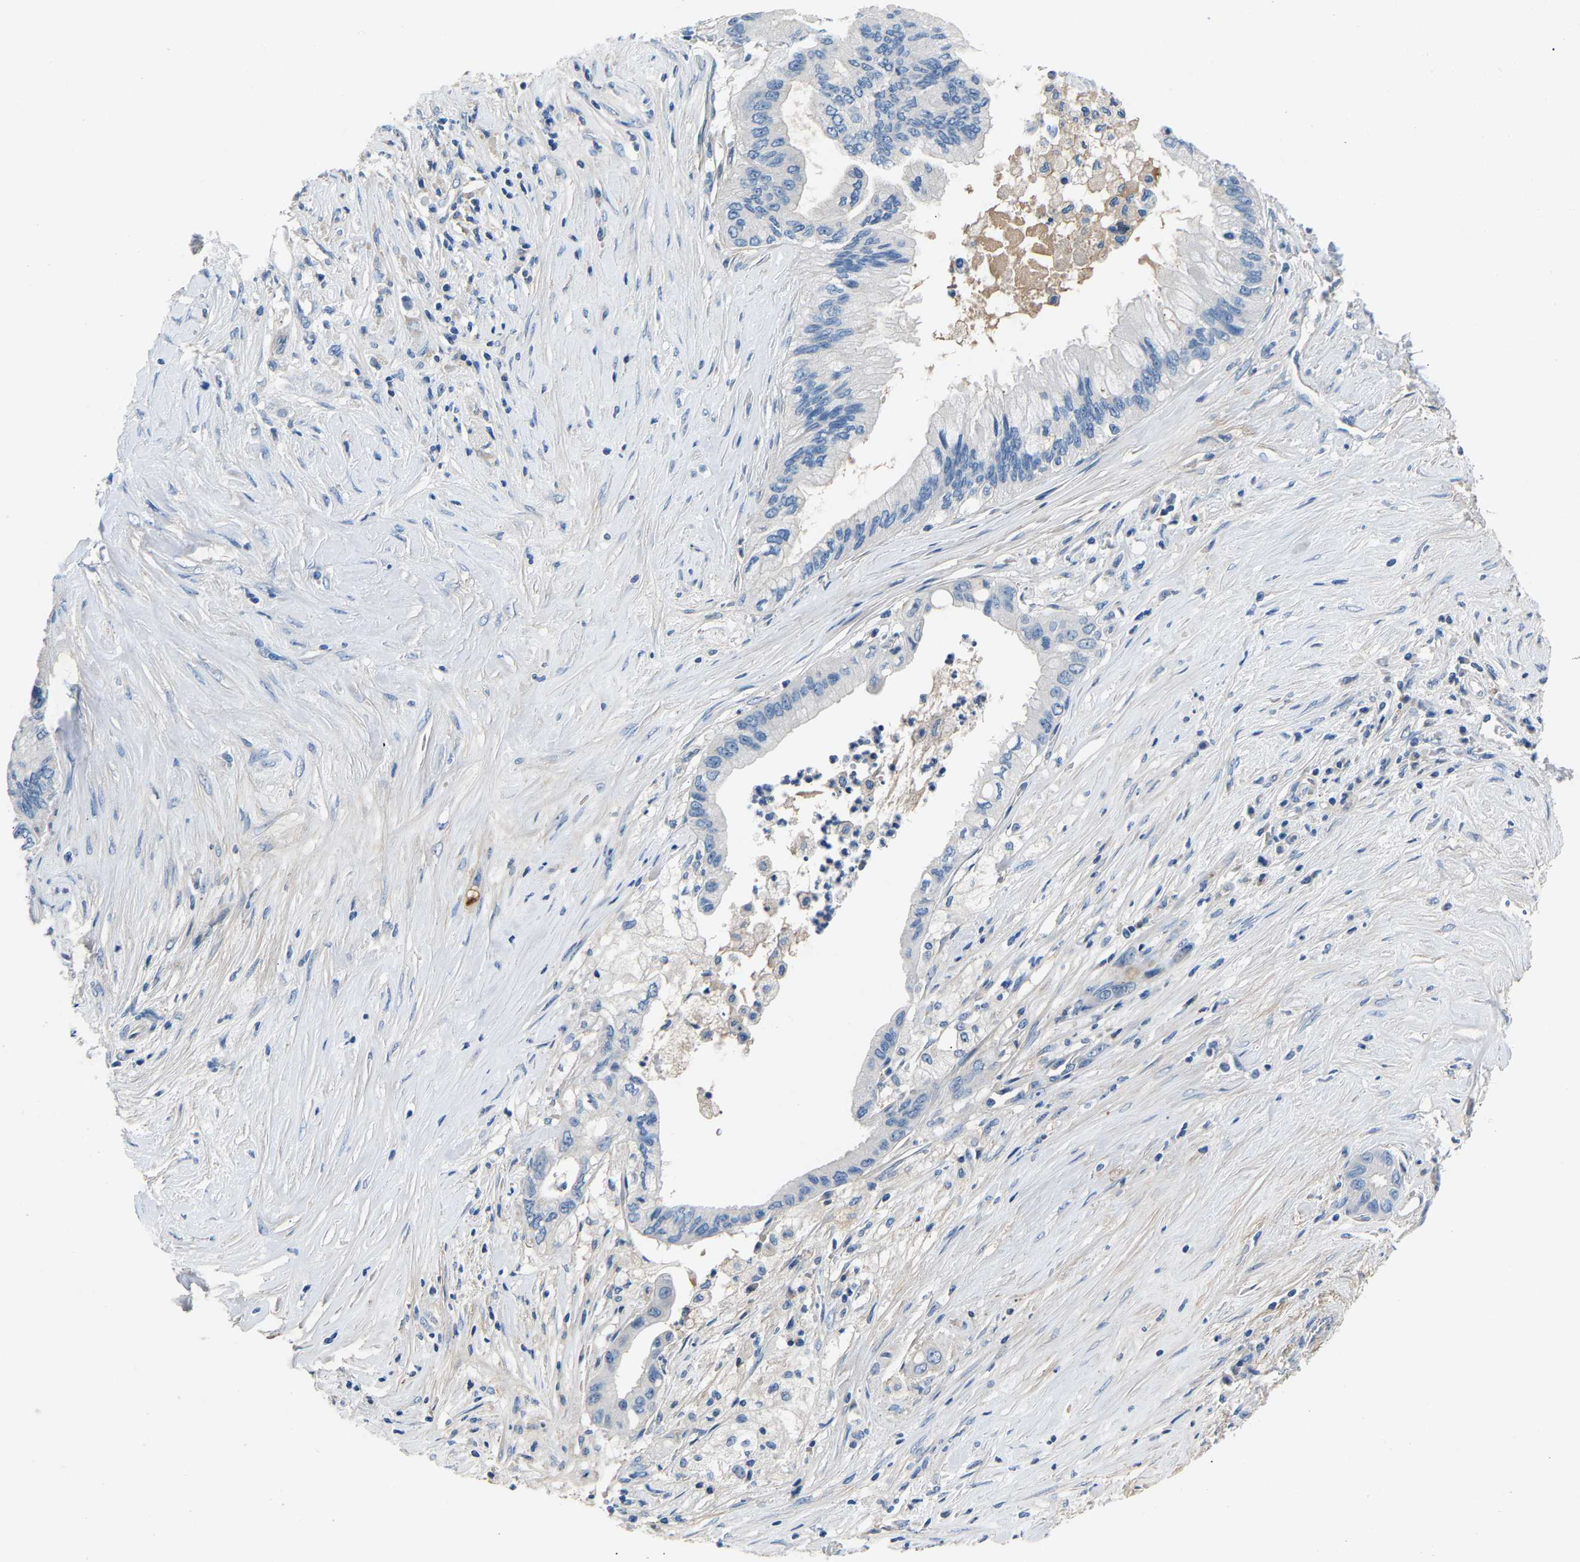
{"staining": {"intensity": "negative", "quantity": "none", "location": "none"}, "tissue": "pancreatic cancer", "cell_type": "Tumor cells", "image_type": "cancer", "snomed": [{"axis": "morphology", "description": "Adenocarcinoma, NOS"}, {"axis": "topography", "description": "Pancreas"}], "caption": "The micrograph exhibits no significant positivity in tumor cells of adenocarcinoma (pancreatic). The staining is performed using DAB (3,3'-diaminobenzidine) brown chromogen with nuclei counter-stained in using hematoxylin.", "gene": "DNAAF5", "patient": {"sex": "female", "age": 73}}